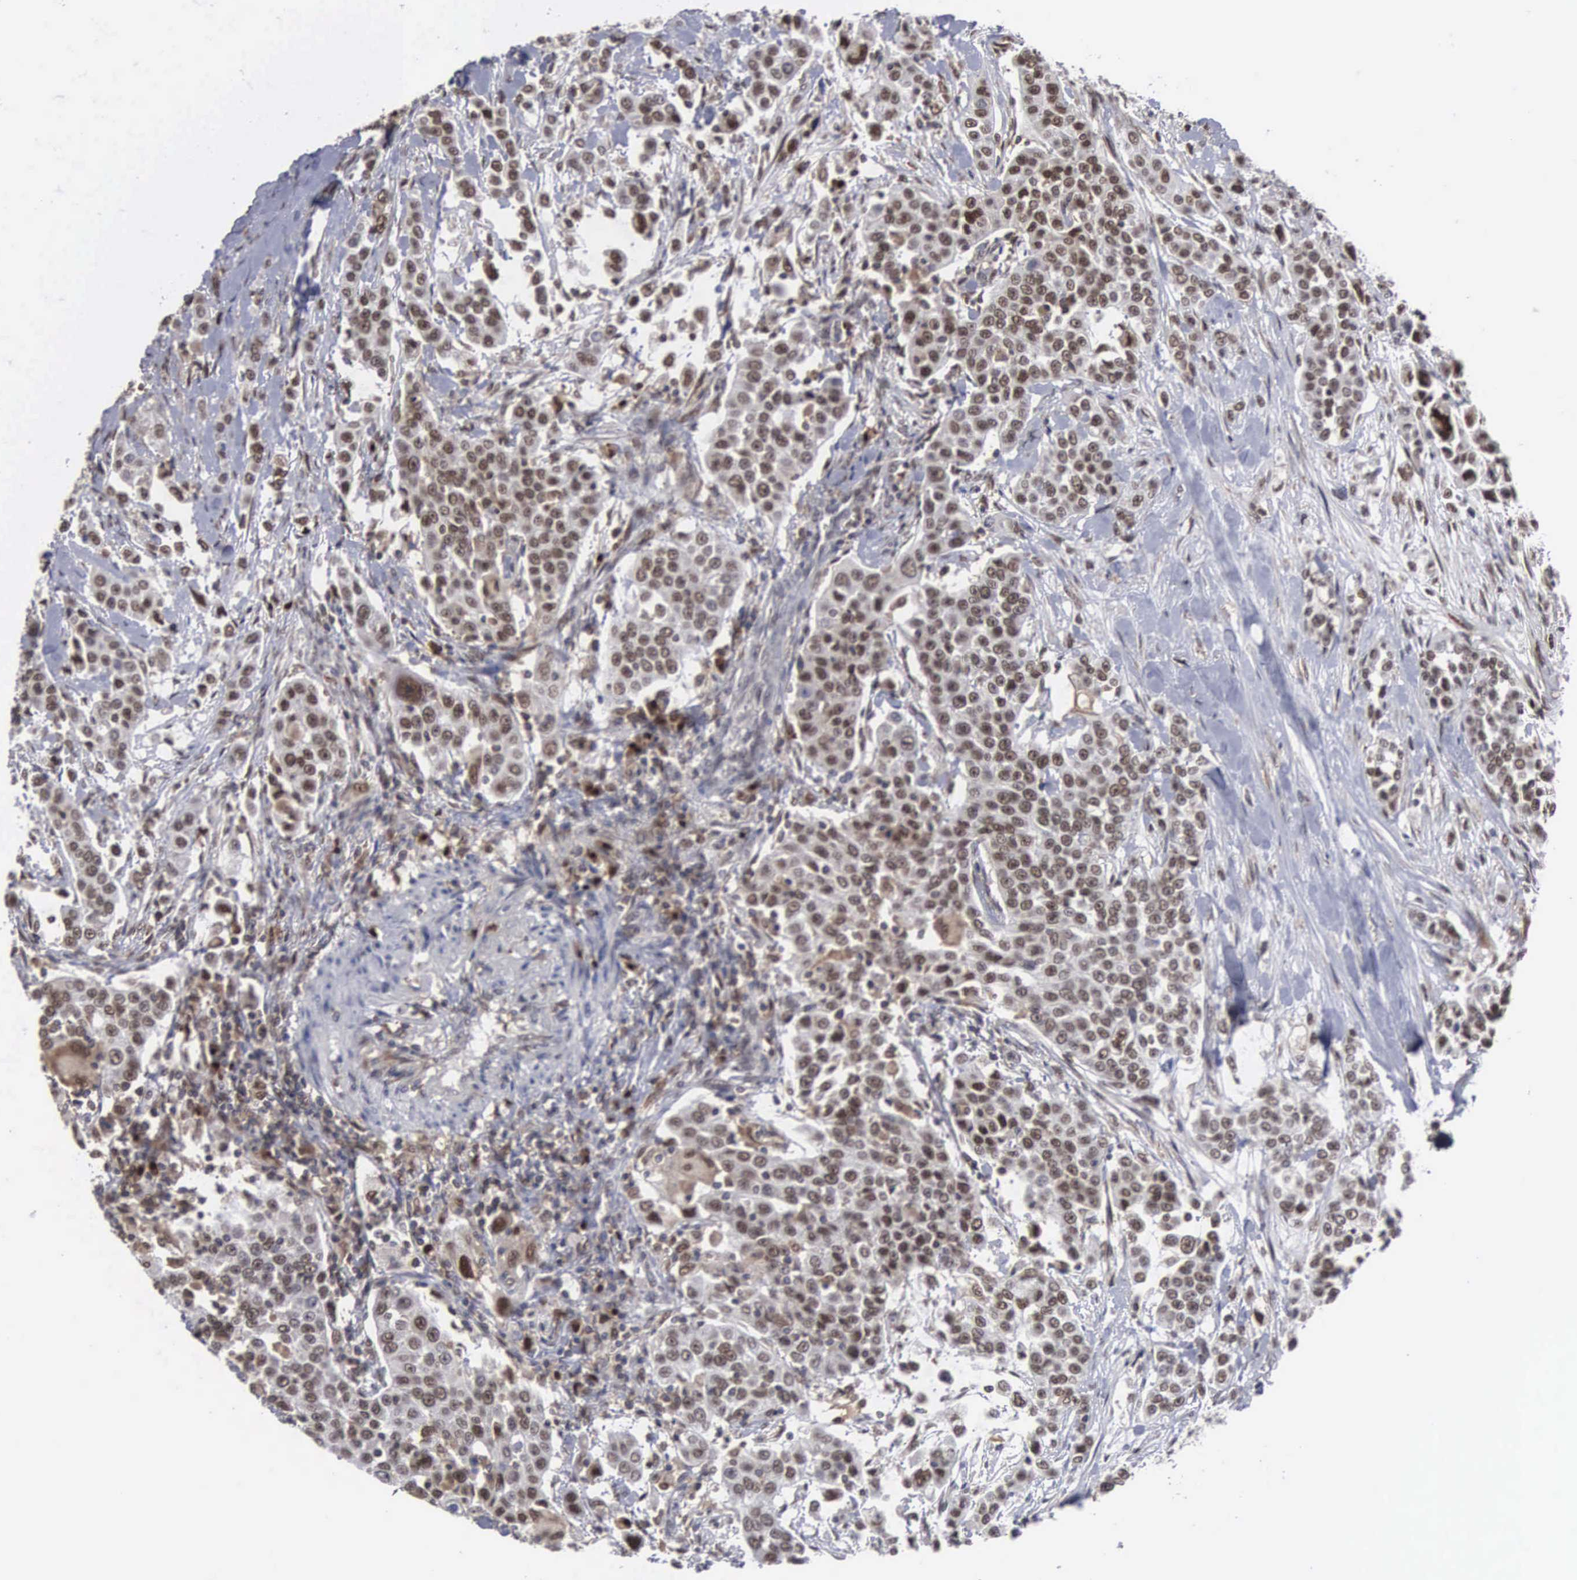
{"staining": {"intensity": "moderate", "quantity": ">75%", "location": "nuclear"}, "tissue": "urothelial cancer", "cell_type": "Tumor cells", "image_type": "cancer", "snomed": [{"axis": "morphology", "description": "Urothelial carcinoma, High grade"}, {"axis": "topography", "description": "Urinary bladder"}], "caption": "A micrograph showing moderate nuclear expression in about >75% of tumor cells in high-grade urothelial carcinoma, as visualized by brown immunohistochemical staining.", "gene": "TRMT5", "patient": {"sex": "female", "age": 80}}